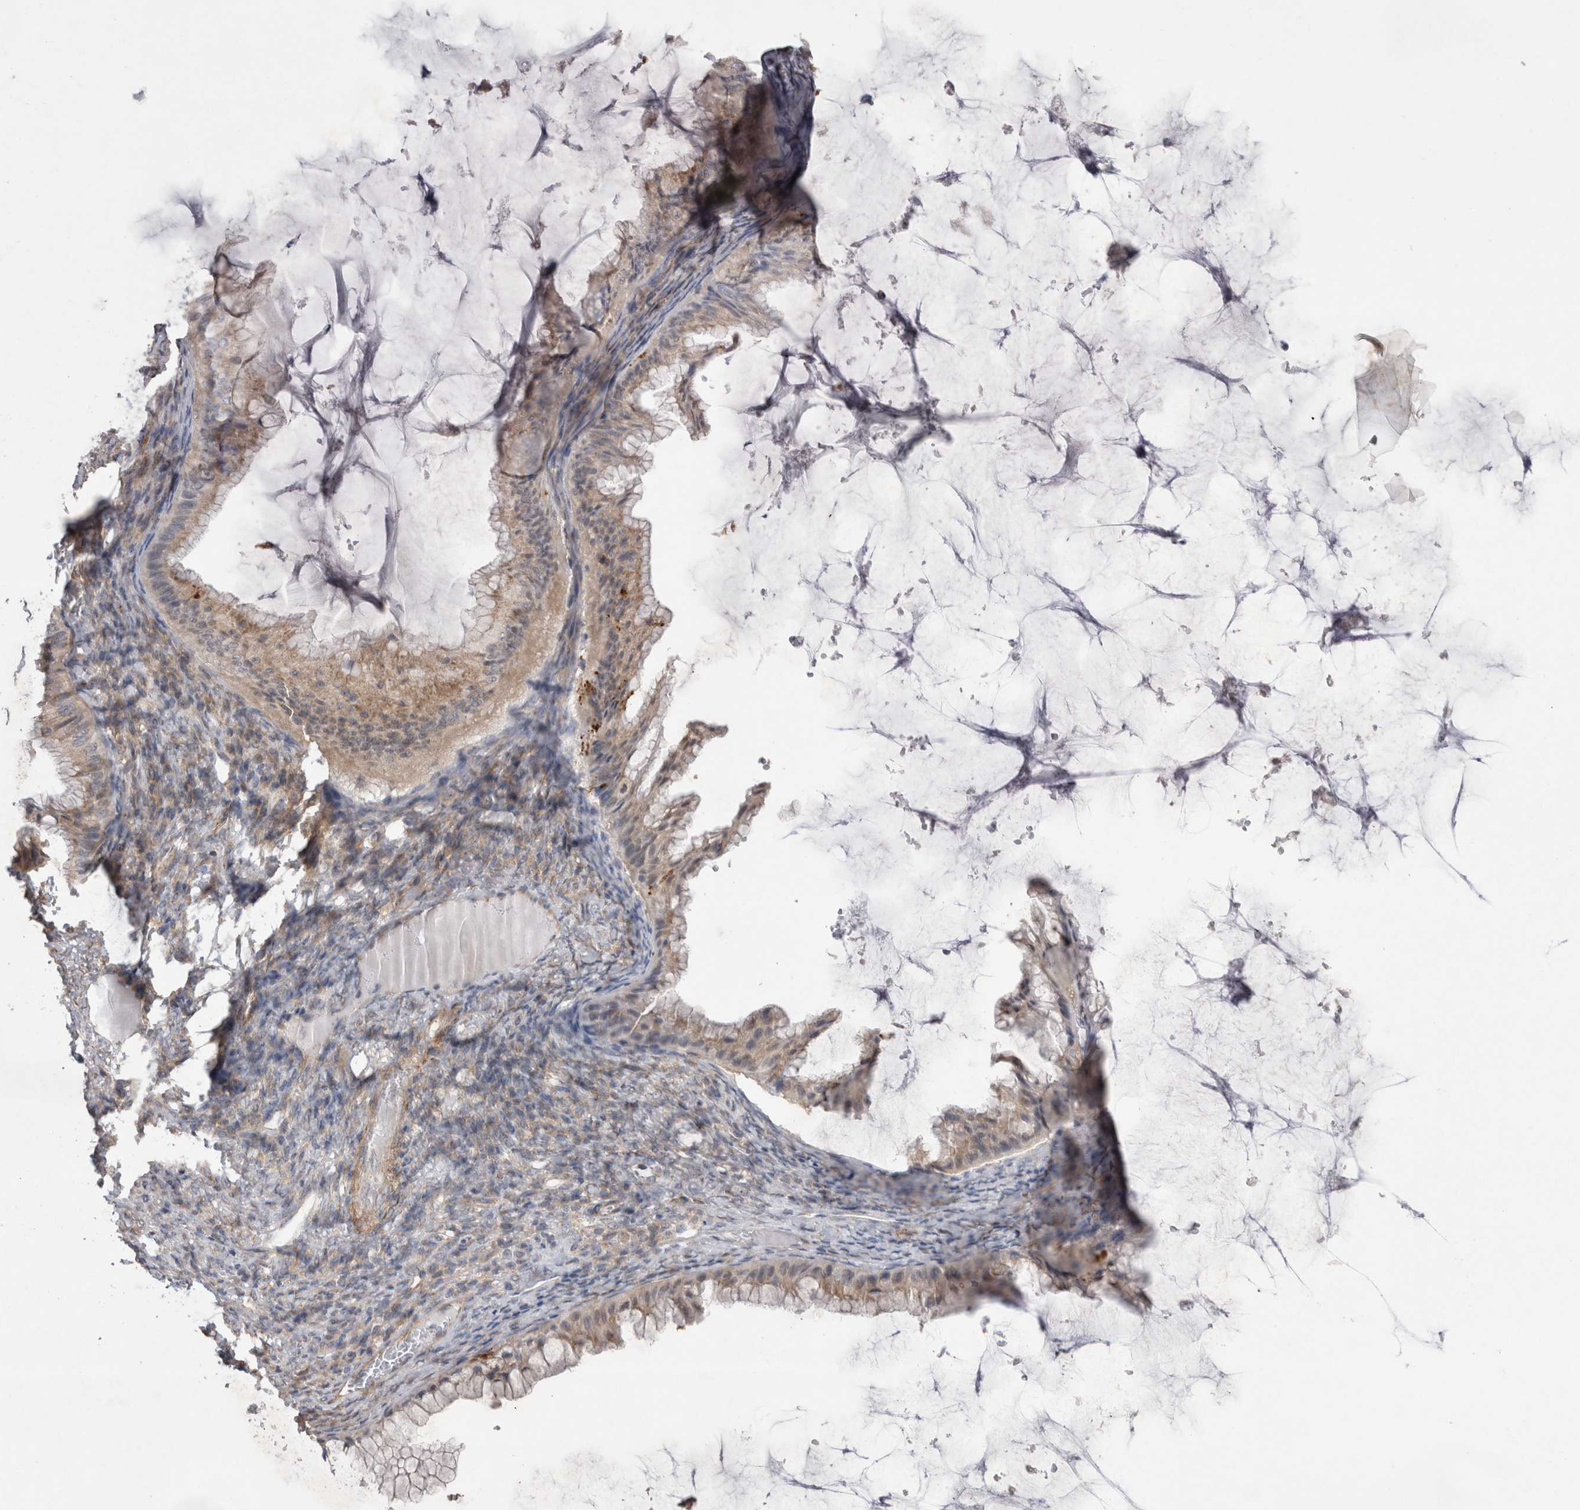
{"staining": {"intensity": "weak", "quantity": "25%-75%", "location": "cytoplasmic/membranous"}, "tissue": "ovarian cancer", "cell_type": "Tumor cells", "image_type": "cancer", "snomed": [{"axis": "morphology", "description": "Cystadenocarcinoma, mucinous, NOS"}, {"axis": "topography", "description": "Ovary"}], "caption": "Brown immunohistochemical staining in ovarian cancer demonstrates weak cytoplasmic/membranous positivity in about 25%-75% of tumor cells.", "gene": "DDX6", "patient": {"sex": "female", "age": 61}}